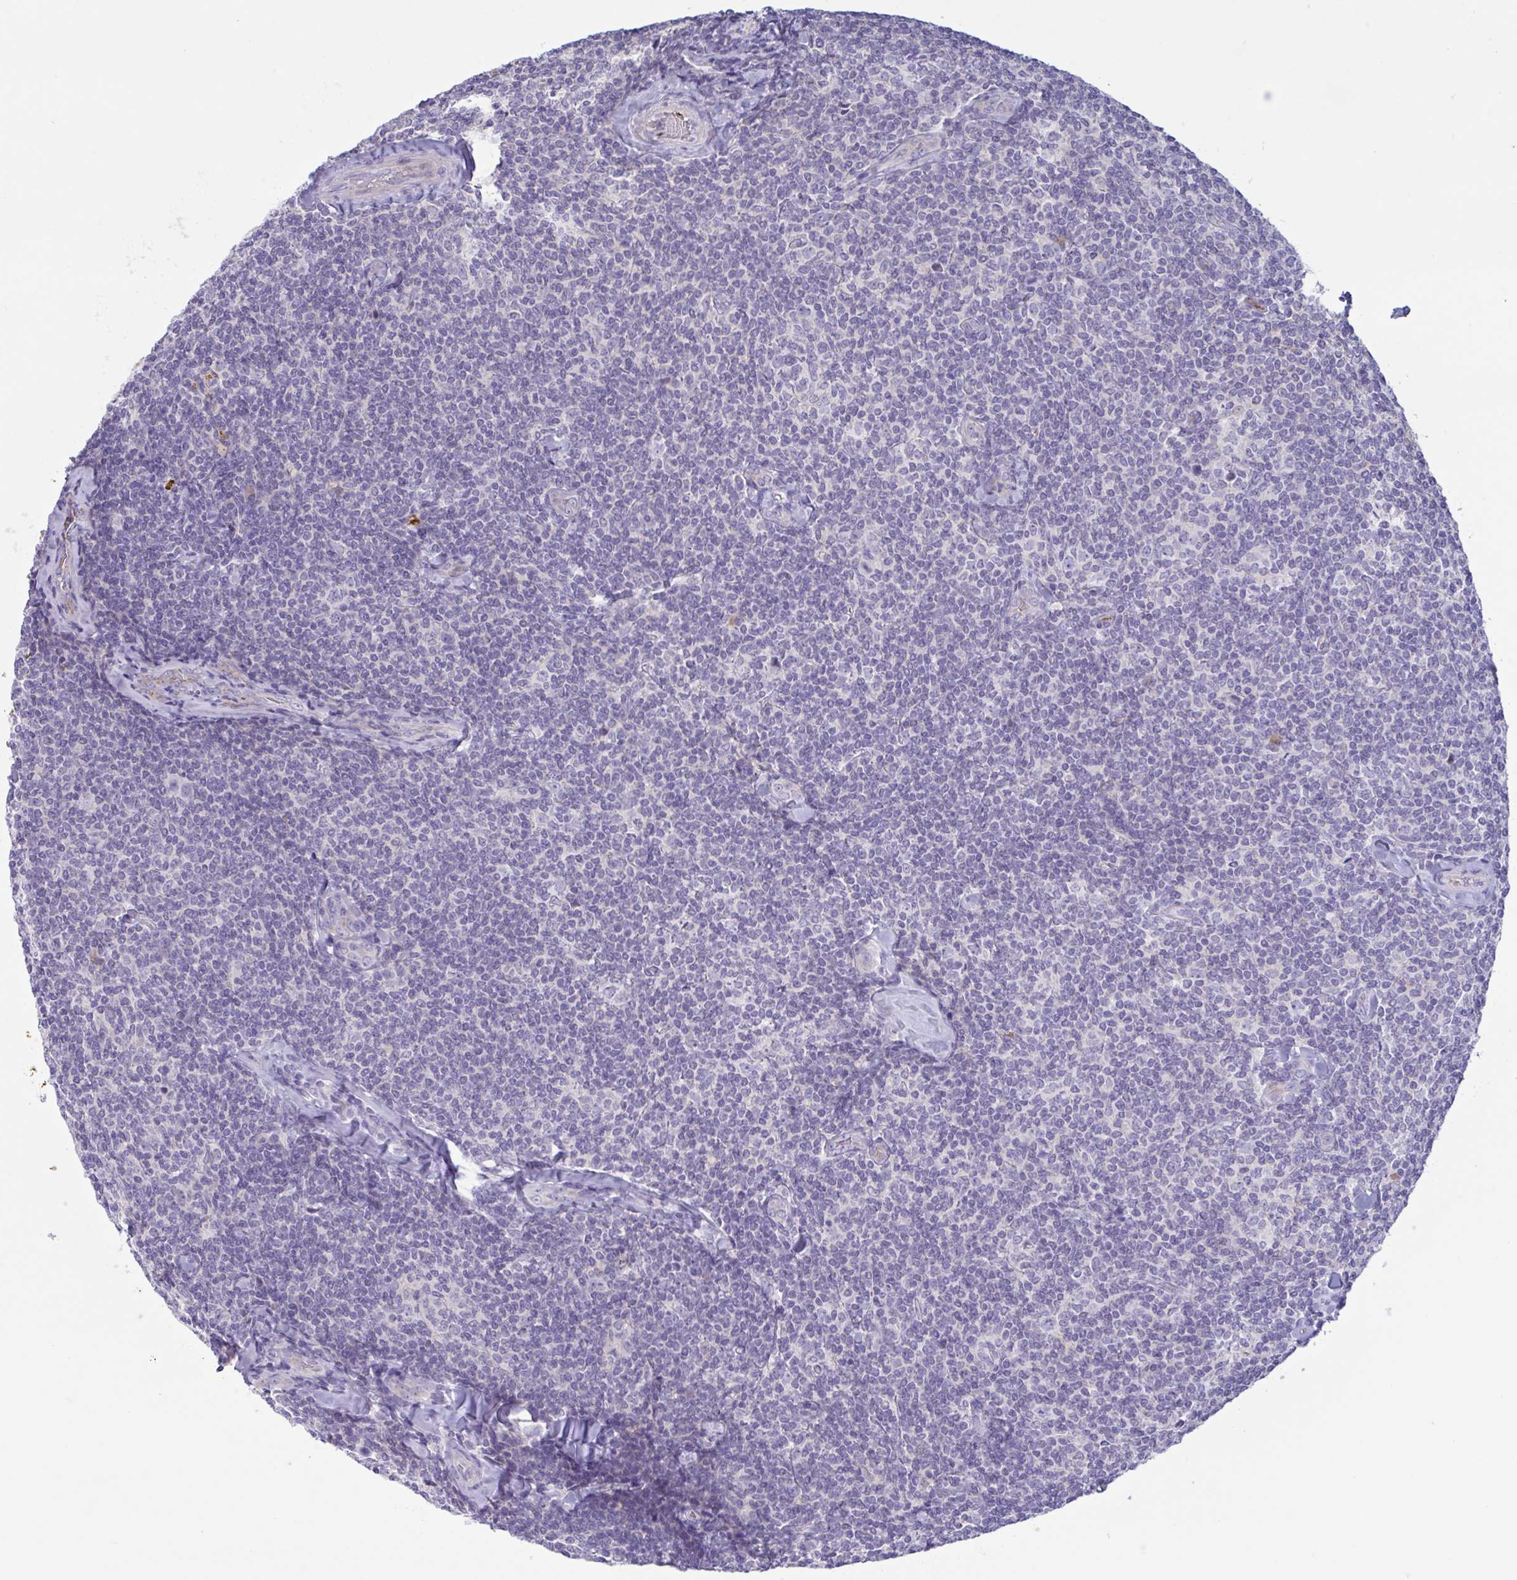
{"staining": {"intensity": "negative", "quantity": "none", "location": "none"}, "tissue": "lymphoma", "cell_type": "Tumor cells", "image_type": "cancer", "snomed": [{"axis": "morphology", "description": "Malignant lymphoma, non-Hodgkin's type, Low grade"}, {"axis": "topography", "description": "Lymph node"}], "caption": "Tumor cells show no significant positivity in malignant lymphoma, non-Hodgkin's type (low-grade). (DAB (3,3'-diaminobenzidine) IHC visualized using brightfield microscopy, high magnification).", "gene": "IL1R1", "patient": {"sex": "female", "age": 56}}